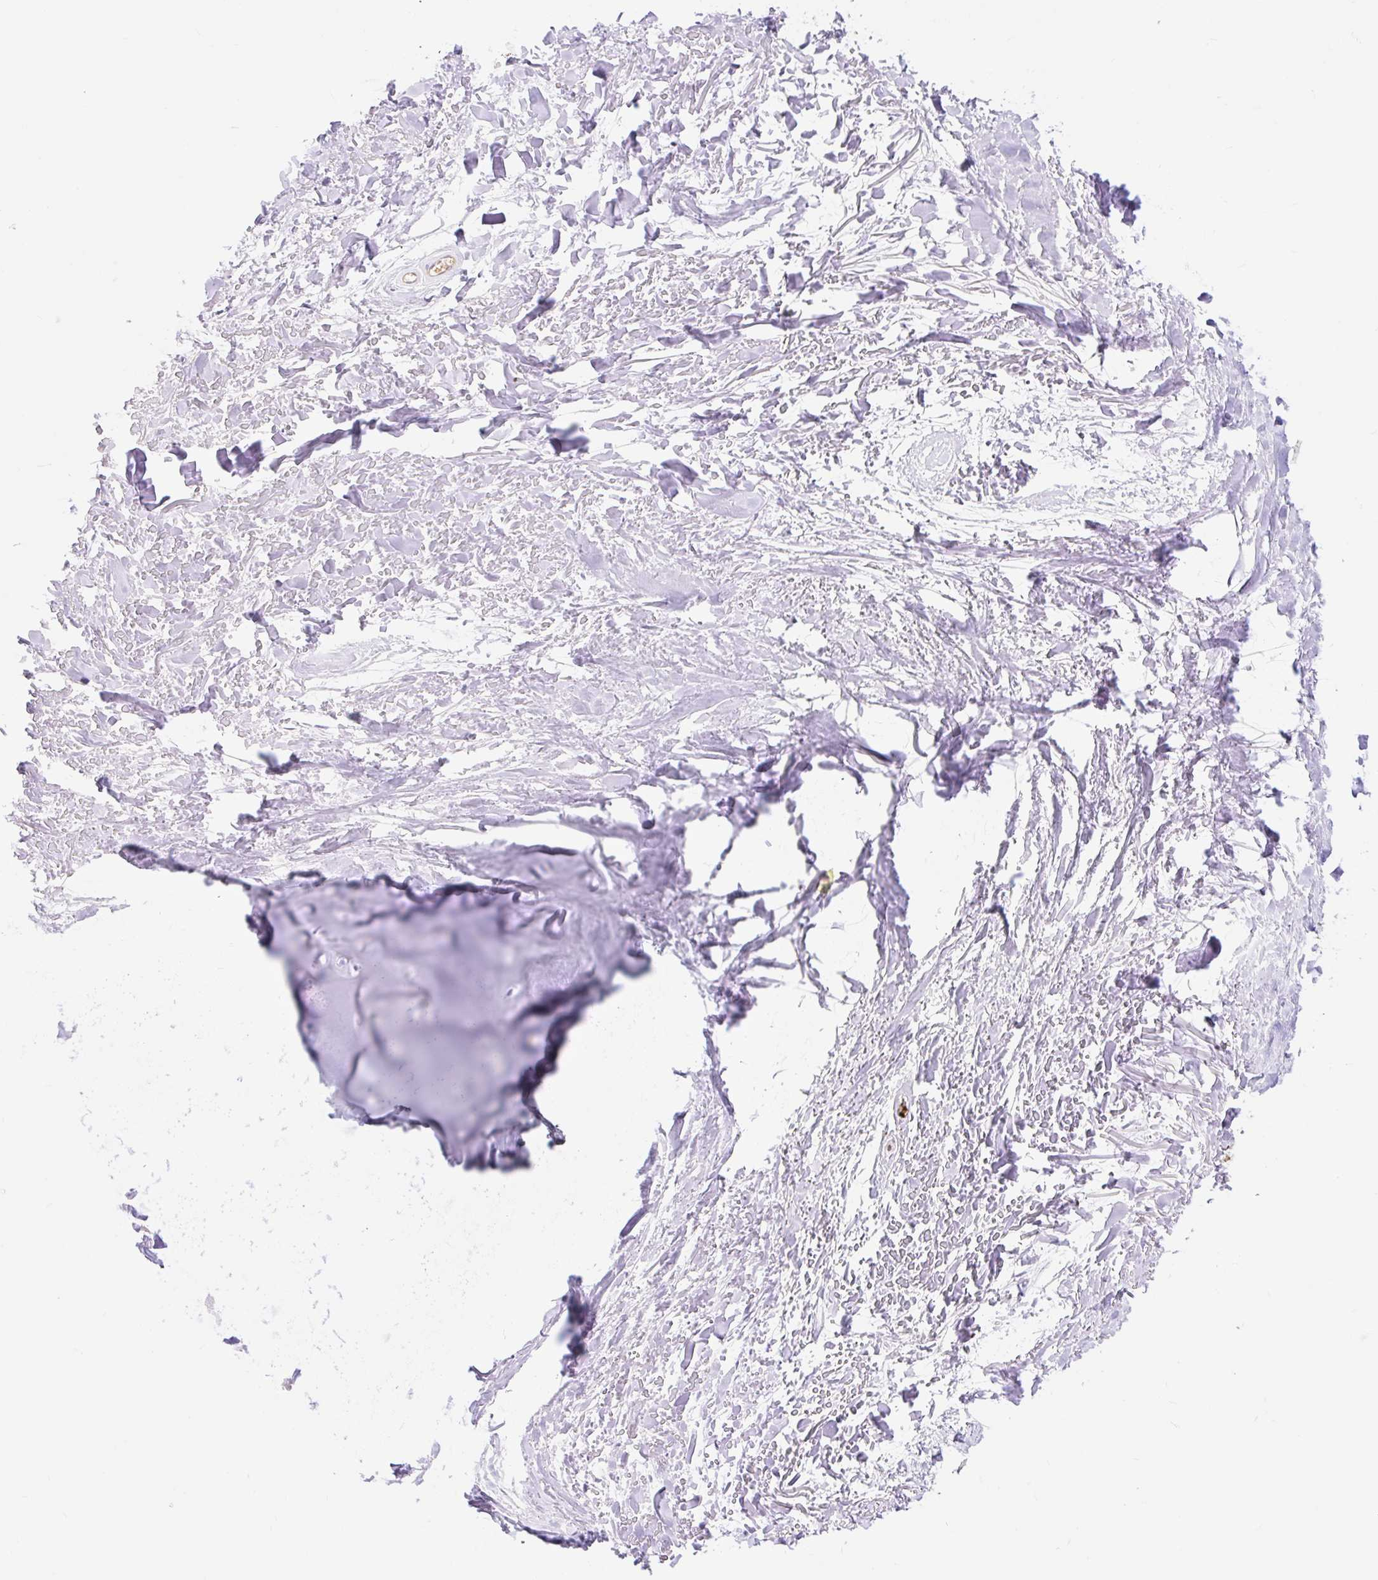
{"staining": {"intensity": "negative", "quantity": "none", "location": "none"}, "tissue": "adipose tissue", "cell_type": "Adipocytes", "image_type": "normal", "snomed": [{"axis": "morphology", "description": "Normal tissue, NOS"}, {"axis": "topography", "description": "Cartilage tissue"}], "caption": "DAB (3,3'-diaminobenzidine) immunohistochemical staining of normal adipose tissue exhibits no significant staining in adipocytes.", "gene": "HIP1R", "patient": {"sex": "male", "age": 57}}